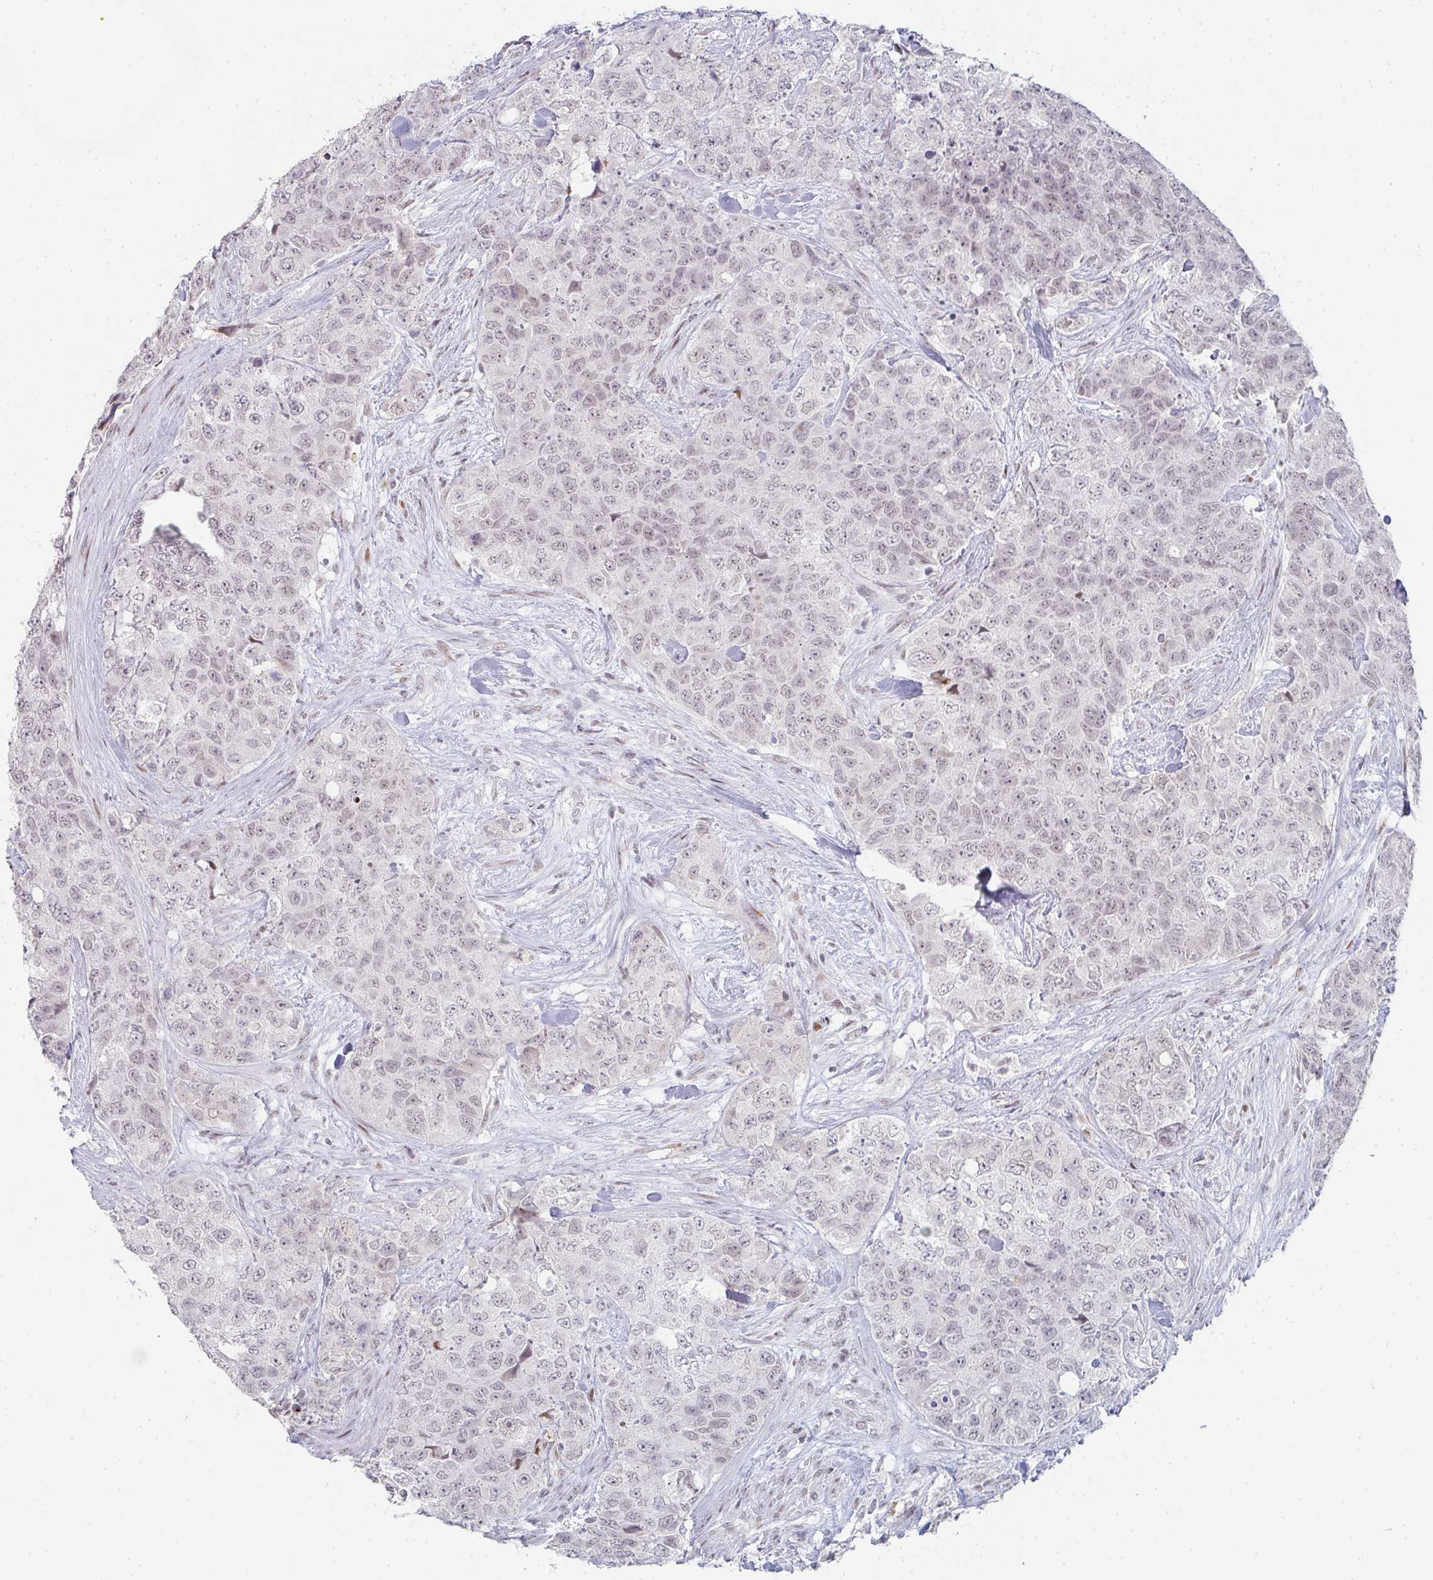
{"staining": {"intensity": "weak", "quantity": "<25%", "location": "nuclear"}, "tissue": "urothelial cancer", "cell_type": "Tumor cells", "image_type": "cancer", "snomed": [{"axis": "morphology", "description": "Urothelial carcinoma, High grade"}, {"axis": "topography", "description": "Urinary bladder"}], "caption": "High magnification brightfield microscopy of urothelial carcinoma (high-grade) stained with DAB (3,3'-diaminobenzidine) (brown) and counterstained with hematoxylin (blue): tumor cells show no significant positivity.", "gene": "LIN54", "patient": {"sex": "female", "age": 78}}